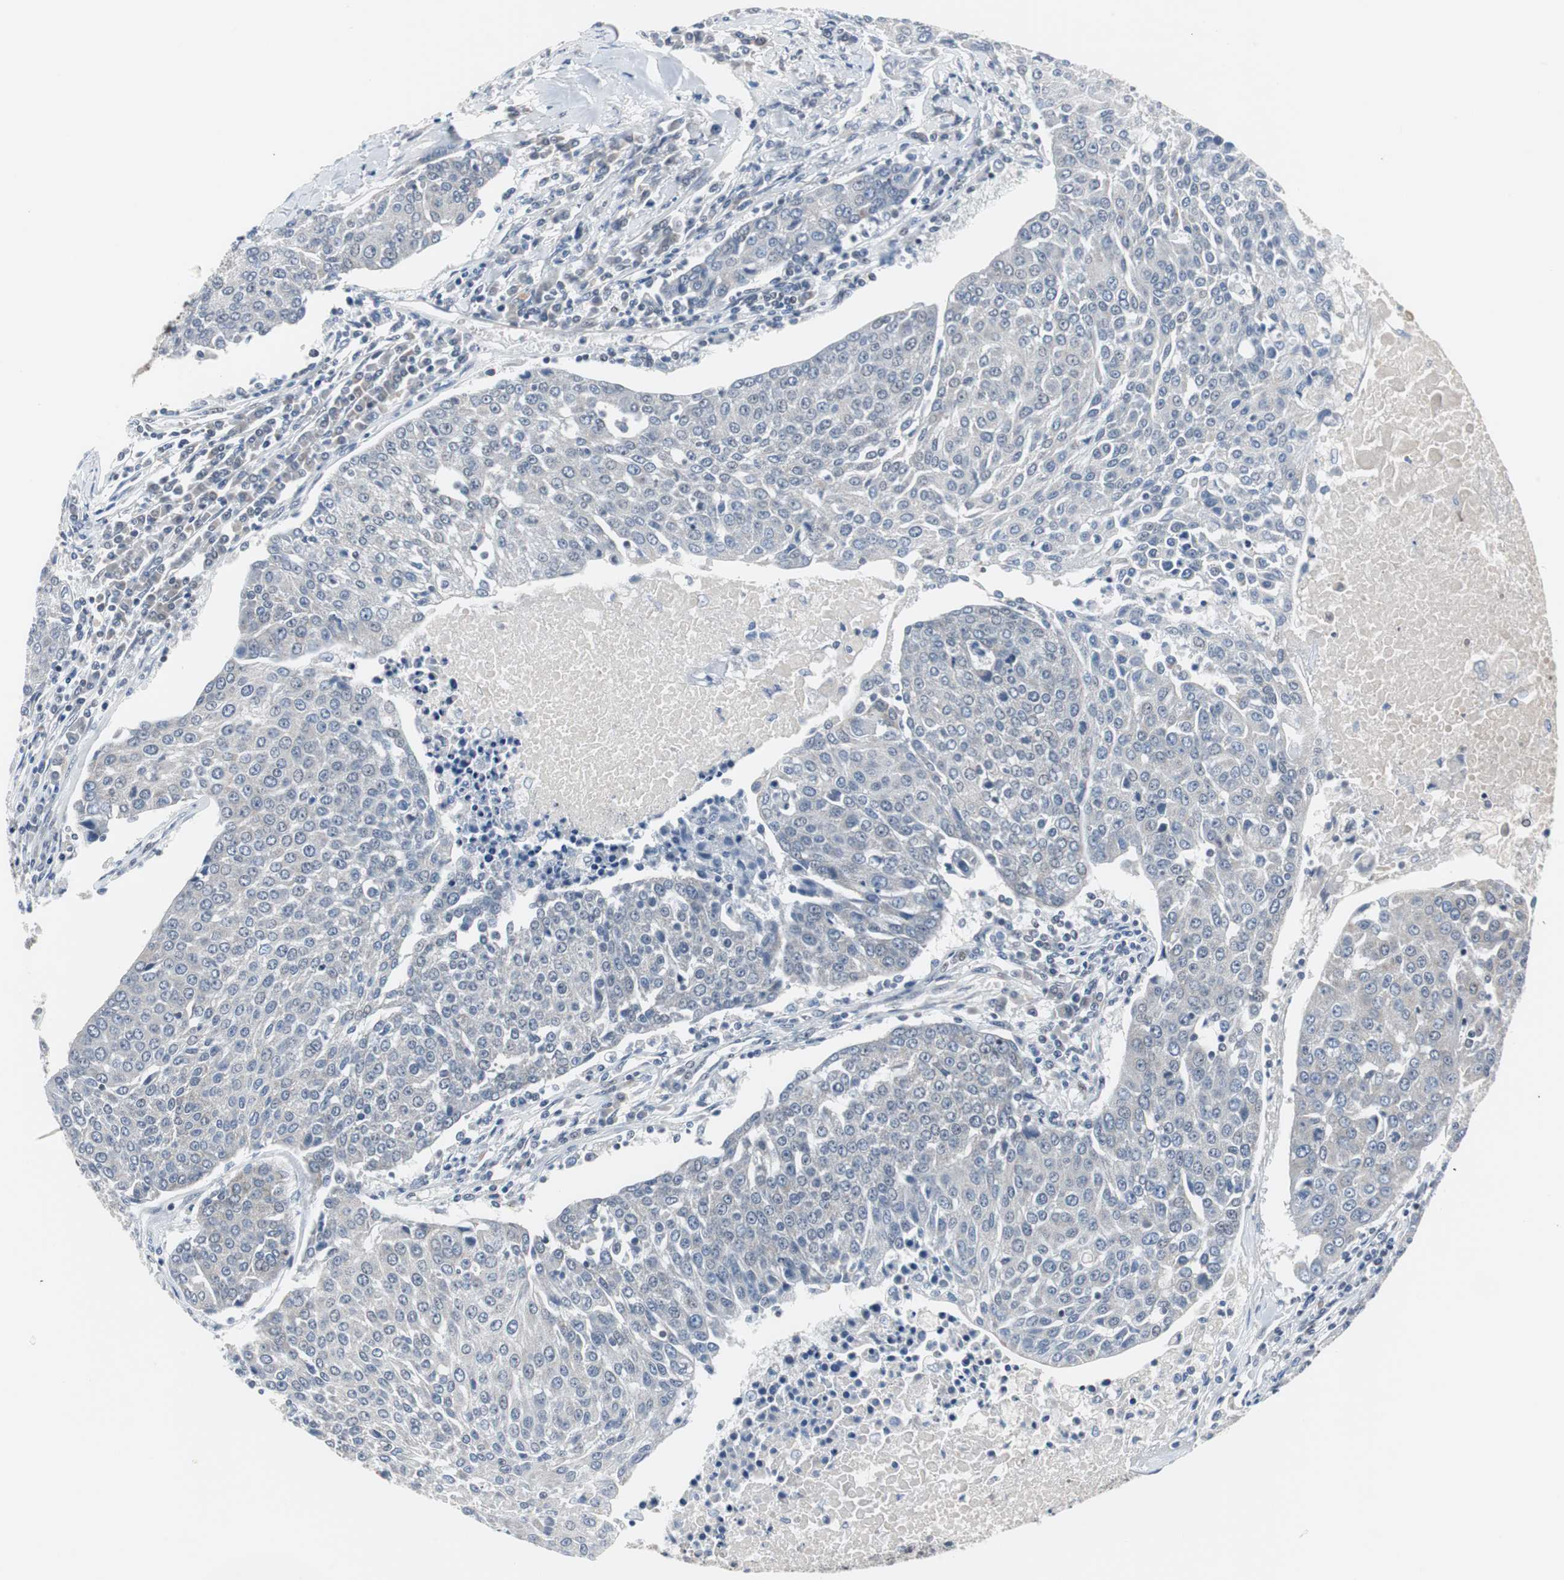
{"staining": {"intensity": "negative", "quantity": "none", "location": "none"}, "tissue": "urothelial cancer", "cell_type": "Tumor cells", "image_type": "cancer", "snomed": [{"axis": "morphology", "description": "Urothelial carcinoma, High grade"}, {"axis": "topography", "description": "Urinary bladder"}], "caption": "Micrograph shows no protein expression in tumor cells of urothelial cancer tissue.", "gene": "ZHX2", "patient": {"sex": "female", "age": 85}}